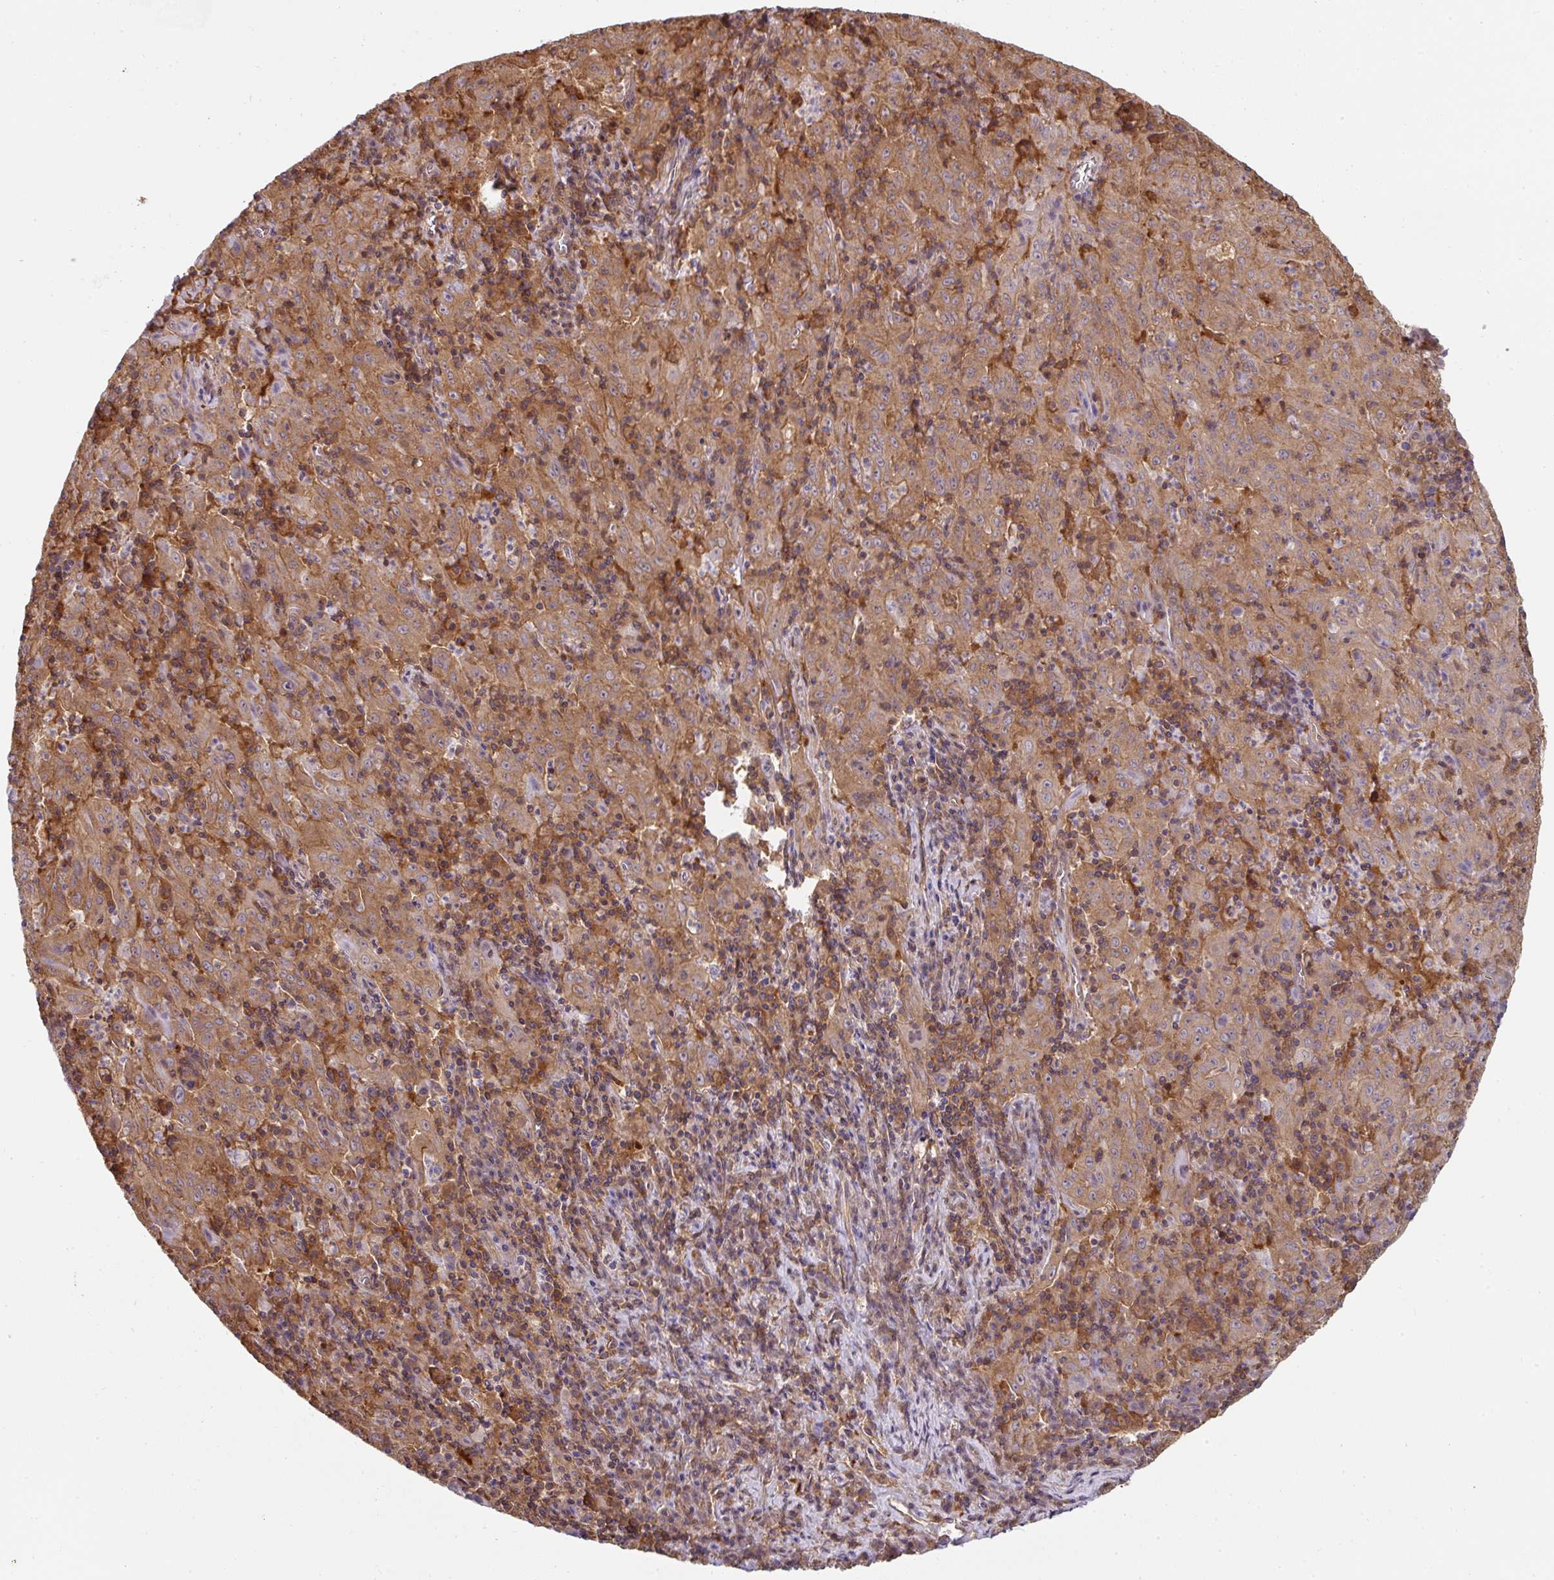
{"staining": {"intensity": "moderate", "quantity": ">75%", "location": "cytoplasmic/membranous"}, "tissue": "pancreatic cancer", "cell_type": "Tumor cells", "image_type": "cancer", "snomed": [{"axis": "morphology", "description": "Adenocarcinoma, NOS"}, {"axis": "topography", "description": "Pancreas"}], "caption": "Immunohistochemical staining of pancreatic adenocarcinoma displays moderate cytoplasmic/membranous protein positivity in about >75% of tumor cells.", "gene": "ST13", "patient": {"sex": "male", "age": 63}}